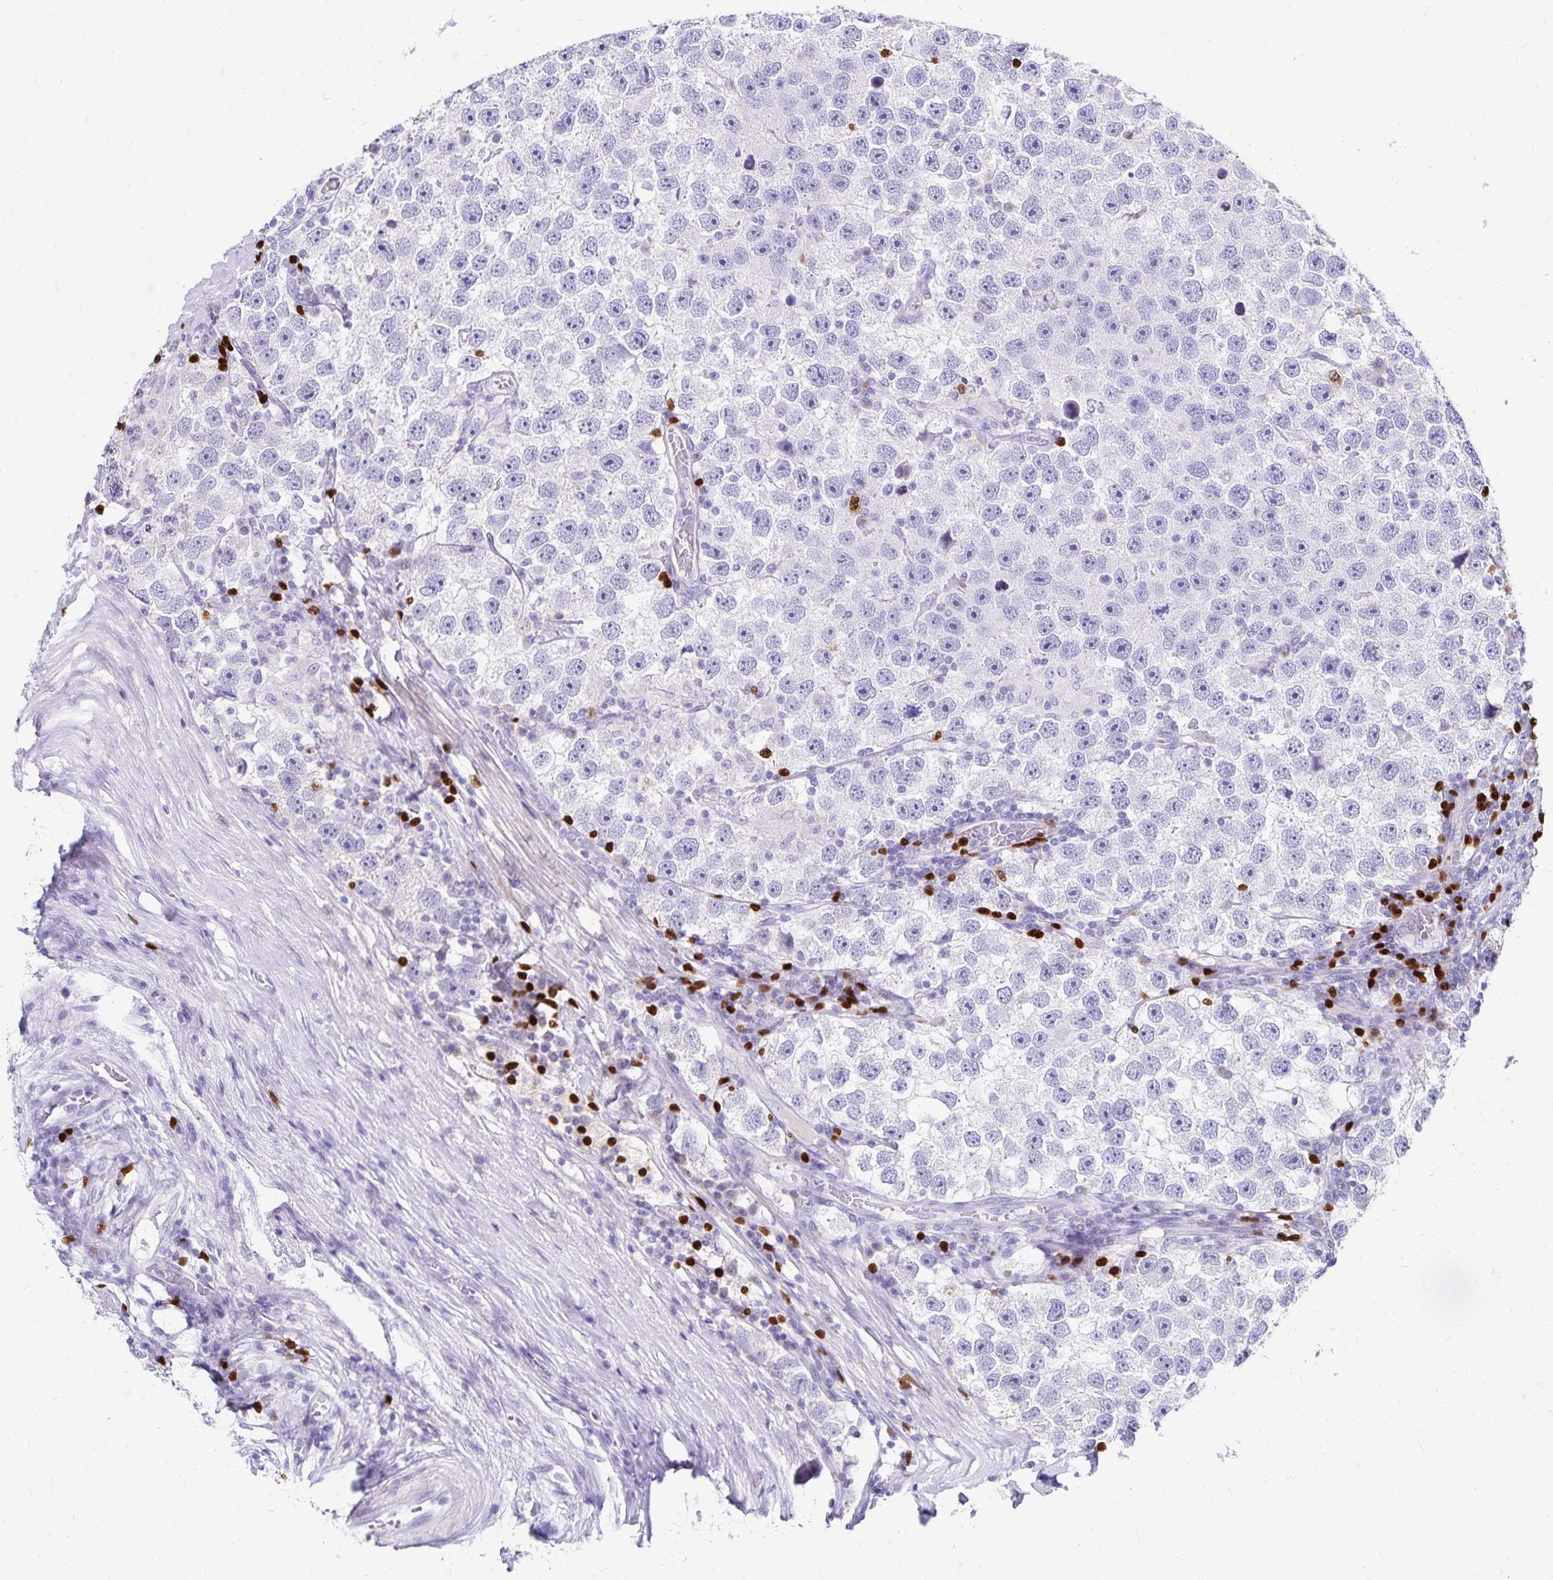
{"staining": {"intensity": "negative", "quantity": "none", "location": "none"}, "tissue": "testis cancer", "cell_type": "Tumor cells", "image_type": "cancer", "snomed": [{"axis": "morphology", "description": "Seminoma, NOS"}, {"axis": "topography", "description": "Testis"}], "caption": "DAB immunohistochemical staining of testis seminoma demonstrates no significant expression in tumor cells.", "gene": "PAX5", "patient": {"sex": "male", "age": 26}}